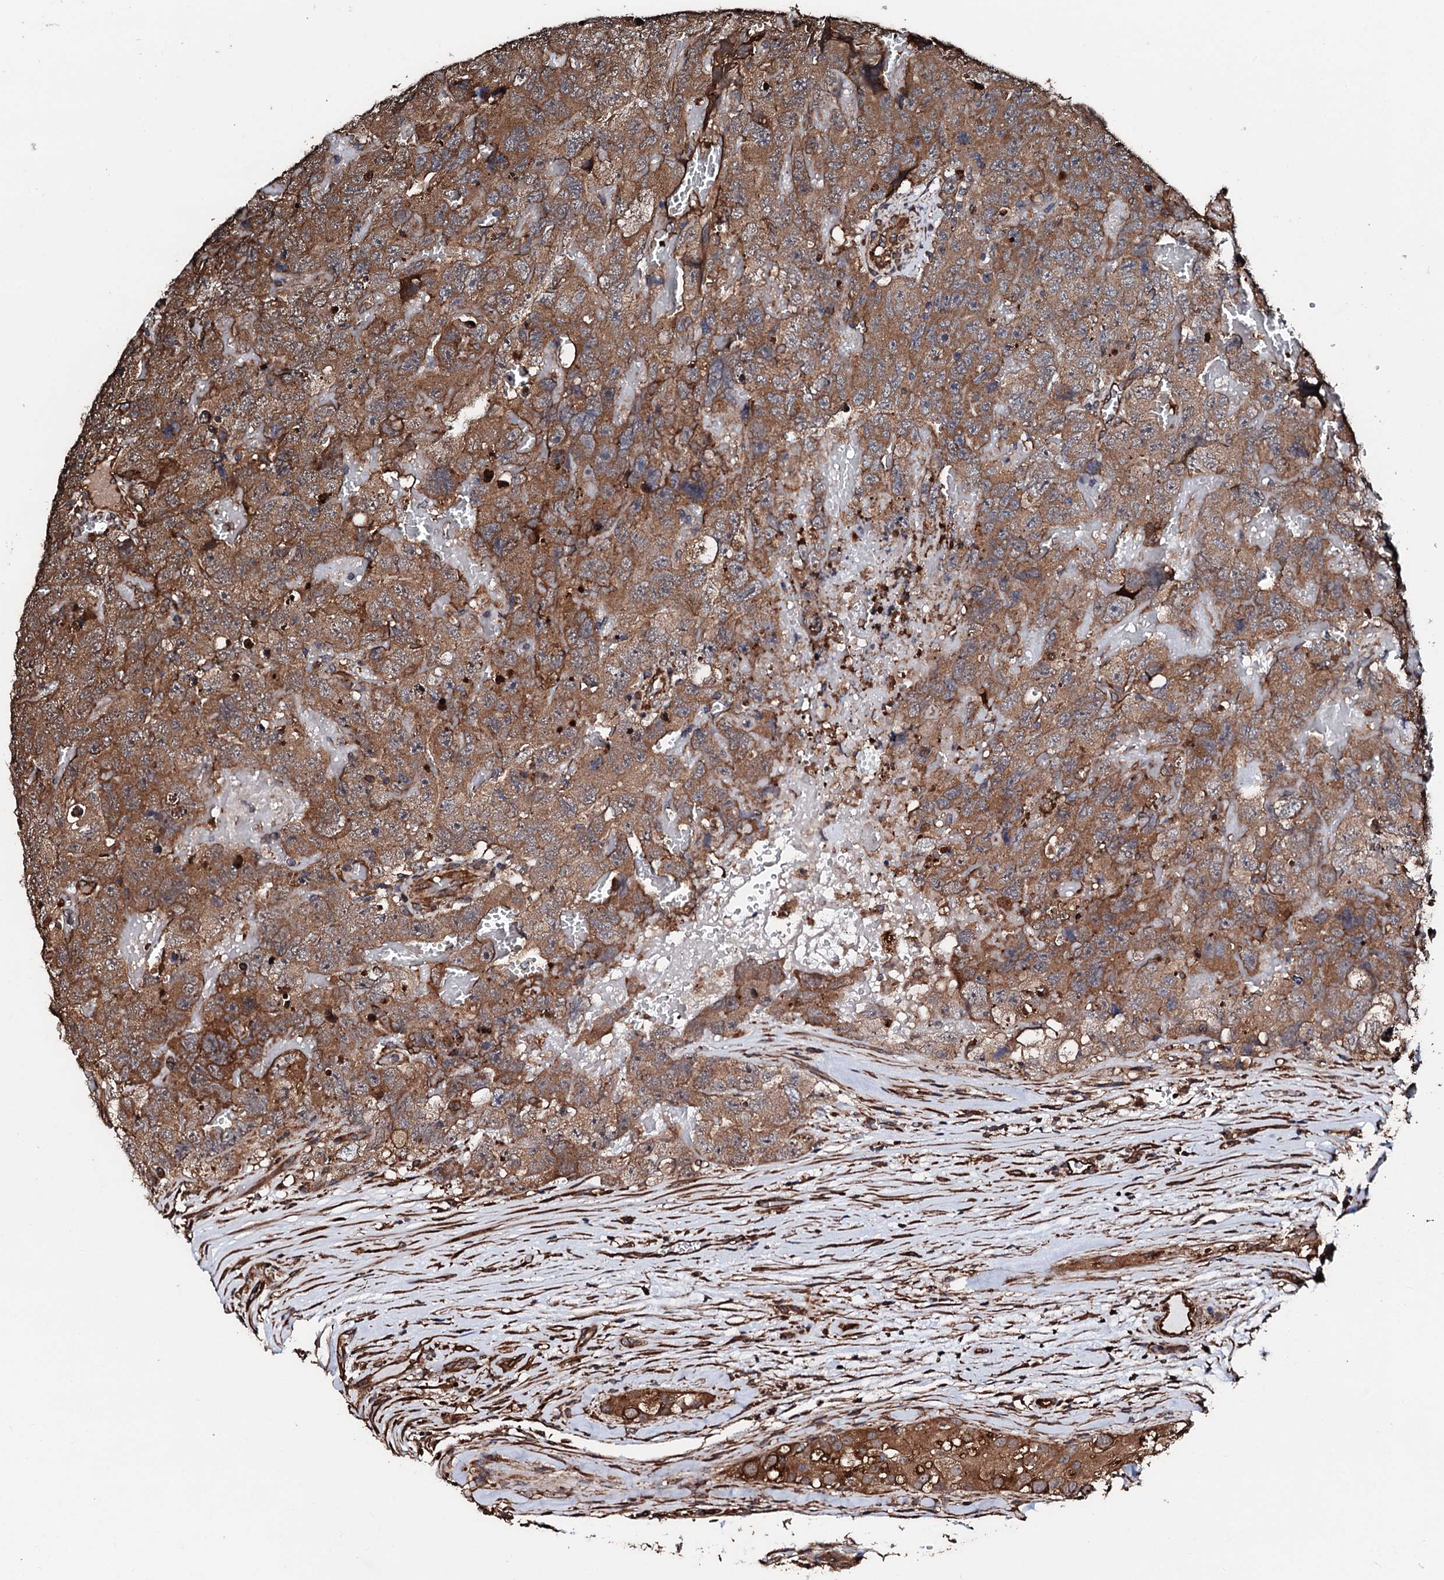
{"staining": {"intensity": "moderate", "quantity": ">75%", "location": "cytoplasmic/membranous"}, "tissue": "testis cancer", "cell_type": "Tumor cells", "image_type": "cancer", "snomed": [{"axis": "morphology", "description": "Carcinoma, Embryonal, NOS"}, {"axis": "topography", "description": "Testis"}], "caption": "Immunohistochemical staining of human testis cancer (embryonal carcinoma) reveals medium levels of moderate cytoplasmic/membranous positivity in approximately >75% of tumor cells.", "gene": "CKAP5", "patient": {"sex": "male", "age": 45}}